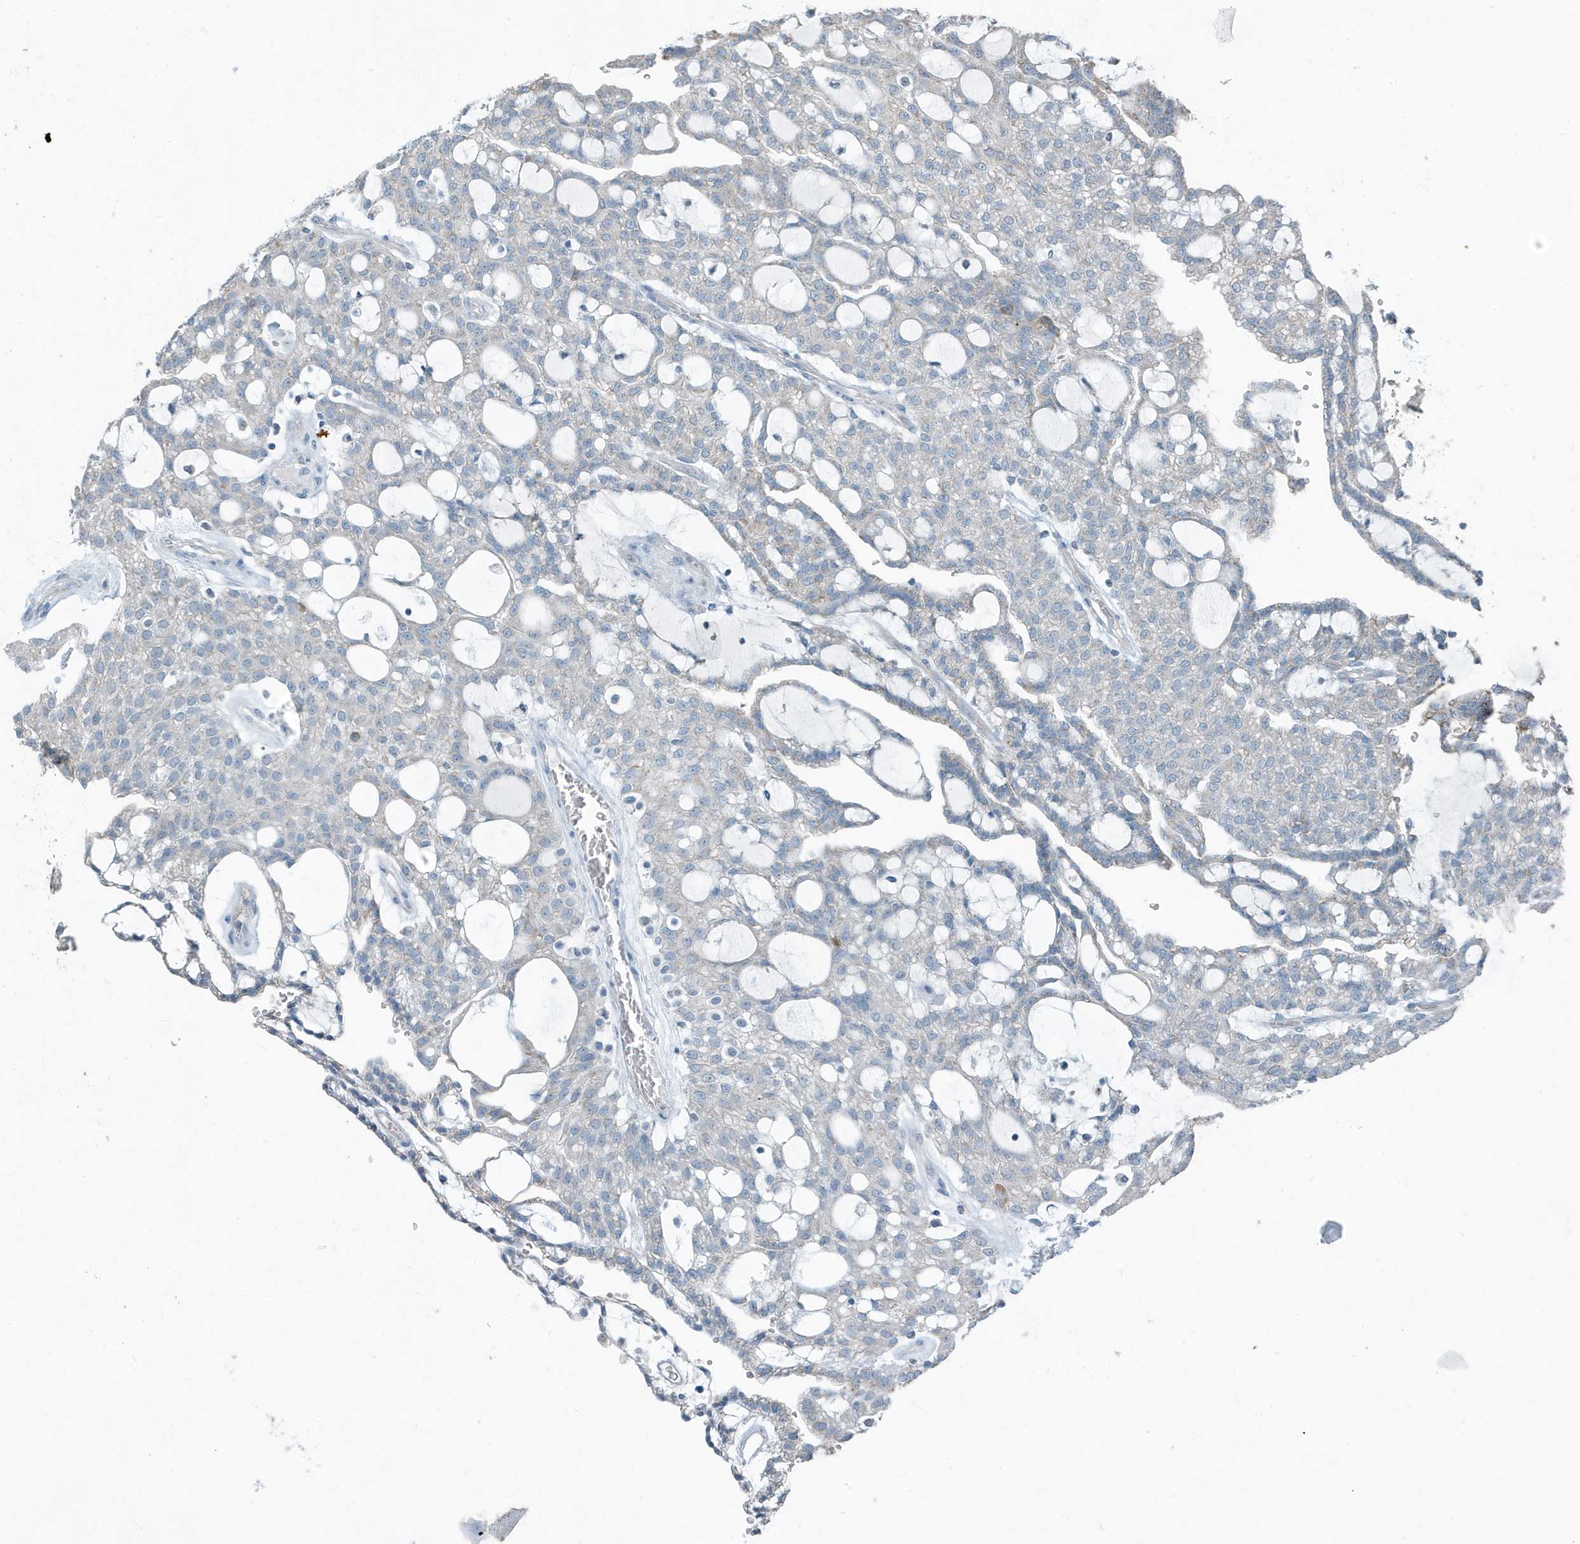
{"staining": {"intensity": "negative", "quantity": "none", "location": "none"}, "tissue": "renal cancer", "cell_type": "Tumor cells", "image_type": "cancer", "snomed": [{"axis": "morphology", "description": "Adenocarcinoma, NOS"}, {"axis": "topography", "description": "Kidney"}], "caption": "Immunohistochemistry histopathology image of human adenocarcinoma (renal) stained for a protein (brown), which reveals no positivity in tumor cells.", "gene": "MT-CYB", "patient": {"sex": "male", "age": 63}}